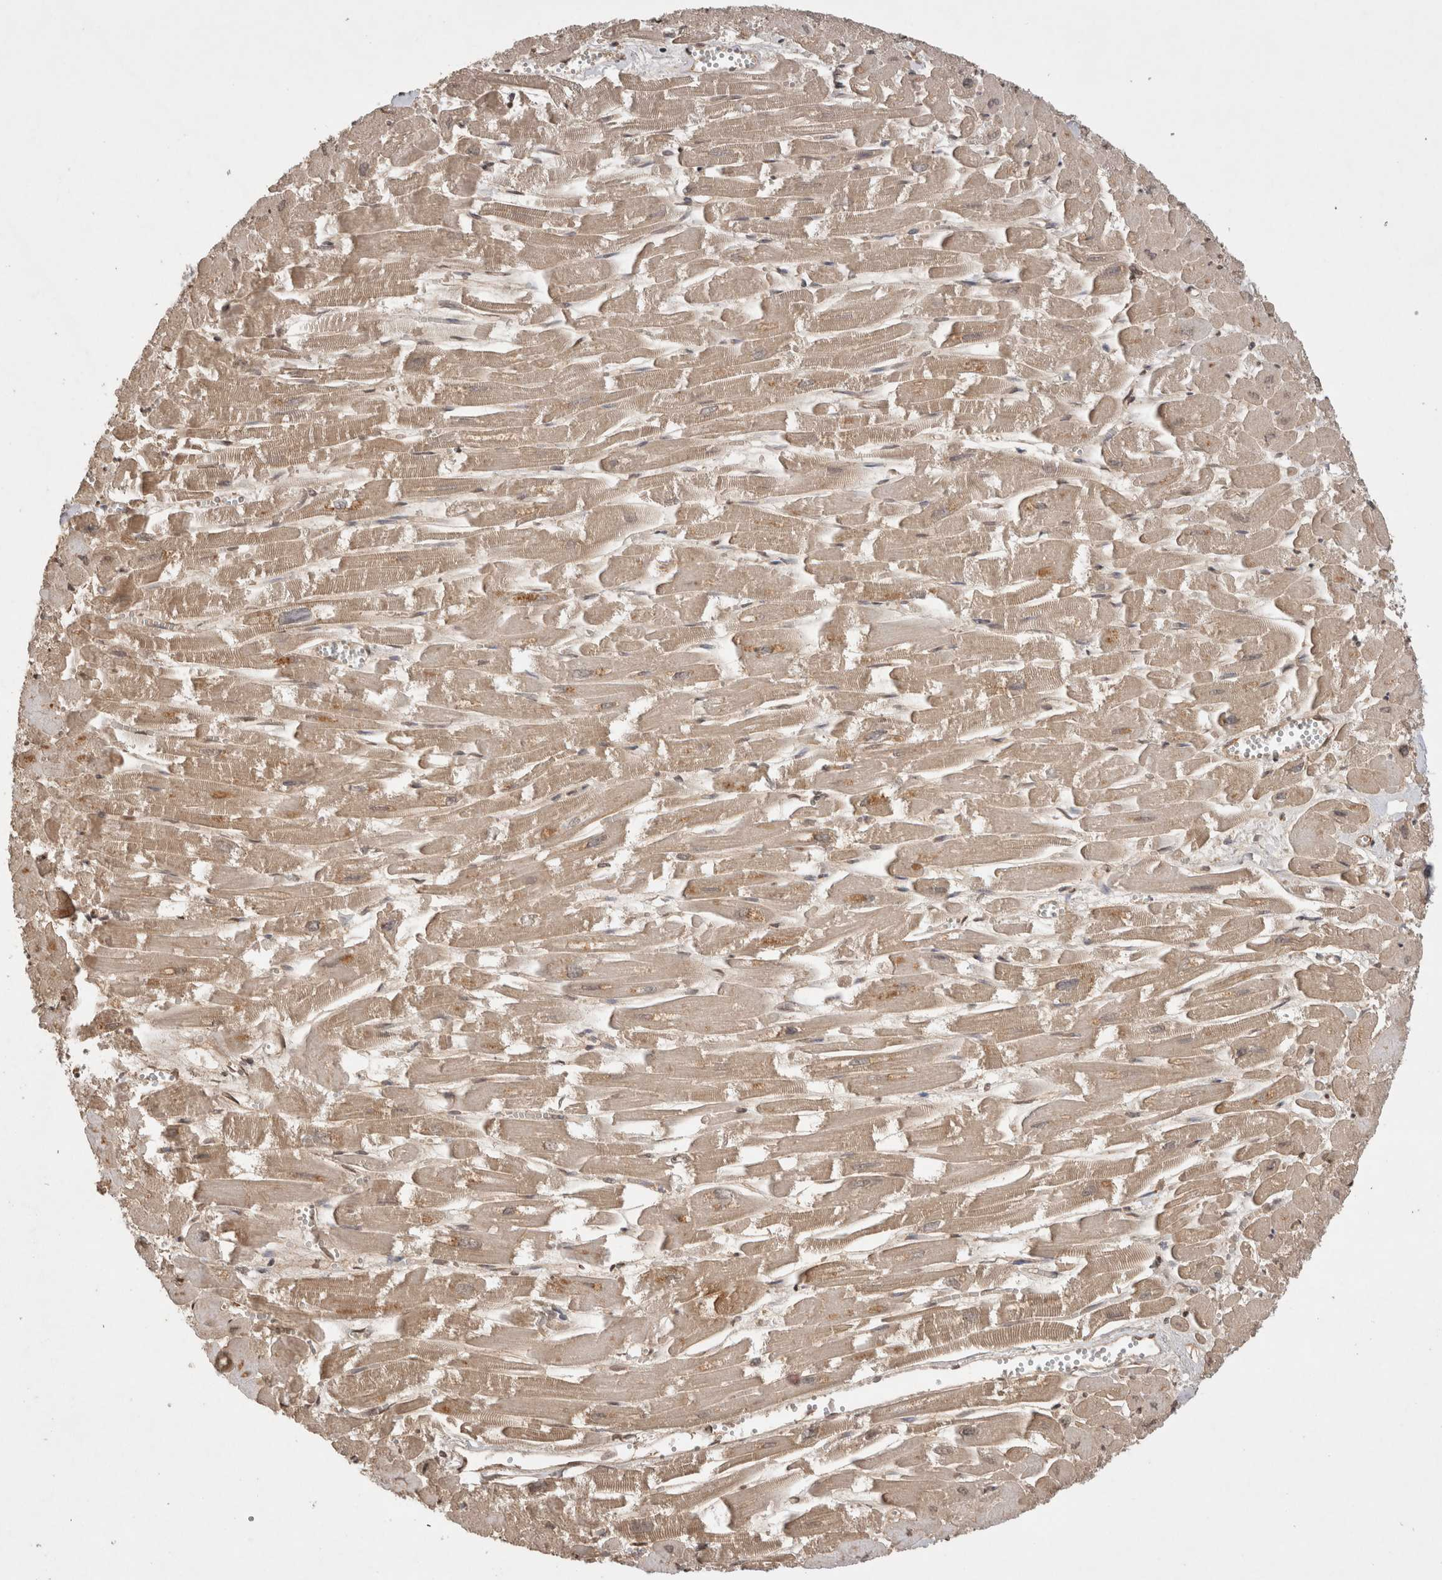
{"staining": {"intensity": "weak", "quantity": ">75%", "location": "cytoplasmic/membranous"}, "tissue": "heart muscle", "cell_type": "Cardiomyocytes", "image_type": "normal", "snomed": [{"axis": "morphology", "description": "Normal tissue, NOS"}, {"axis": "topography", "description": "Heart"}], "caption": "Heart muscle stained with DAB immunohistochemistry displays low levels of weak cytoplasmic/membranous expression in approximately >75% of cardiomyocytes.", "gene": "PRMT3", "patient": {"sex": "male", "age": 54}}